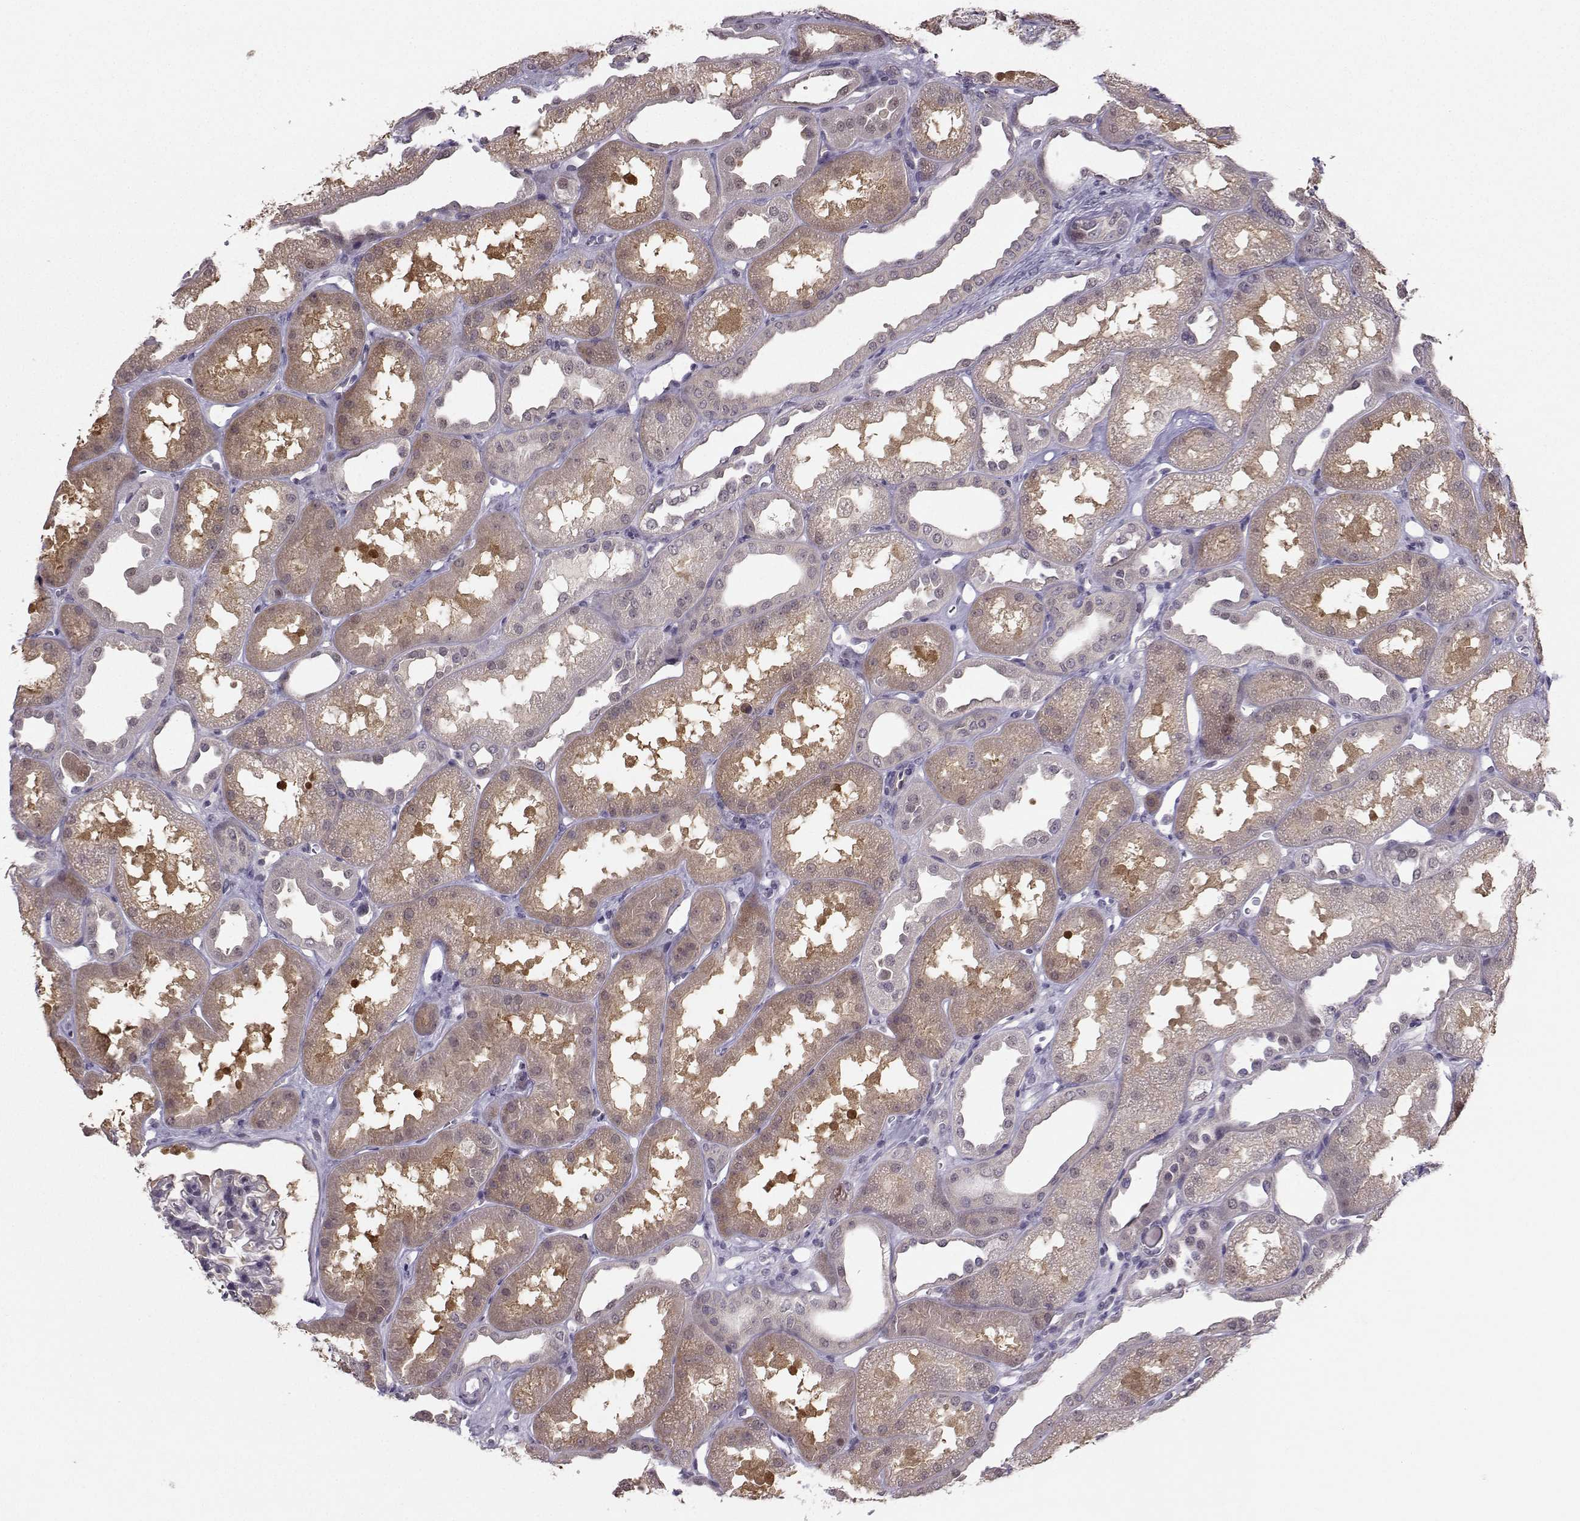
{"staining": {"intensity": "negative", "quantity": "none", "location": "none"}, "tissue": "kidney", "cell_type": "Cells in glomeruli", "image_type": "normal", "snomed": [{"axis": "morphology", "description": "Normal tissue, NOS"}, {"axis": "topography", "description": "Kidney"}], "caption": "Protein analysis of normal kidney reveals no significant staining in cells in glomeruli.", "gene": "PKP2", "patient": {"sex": "male", "age": 61}}